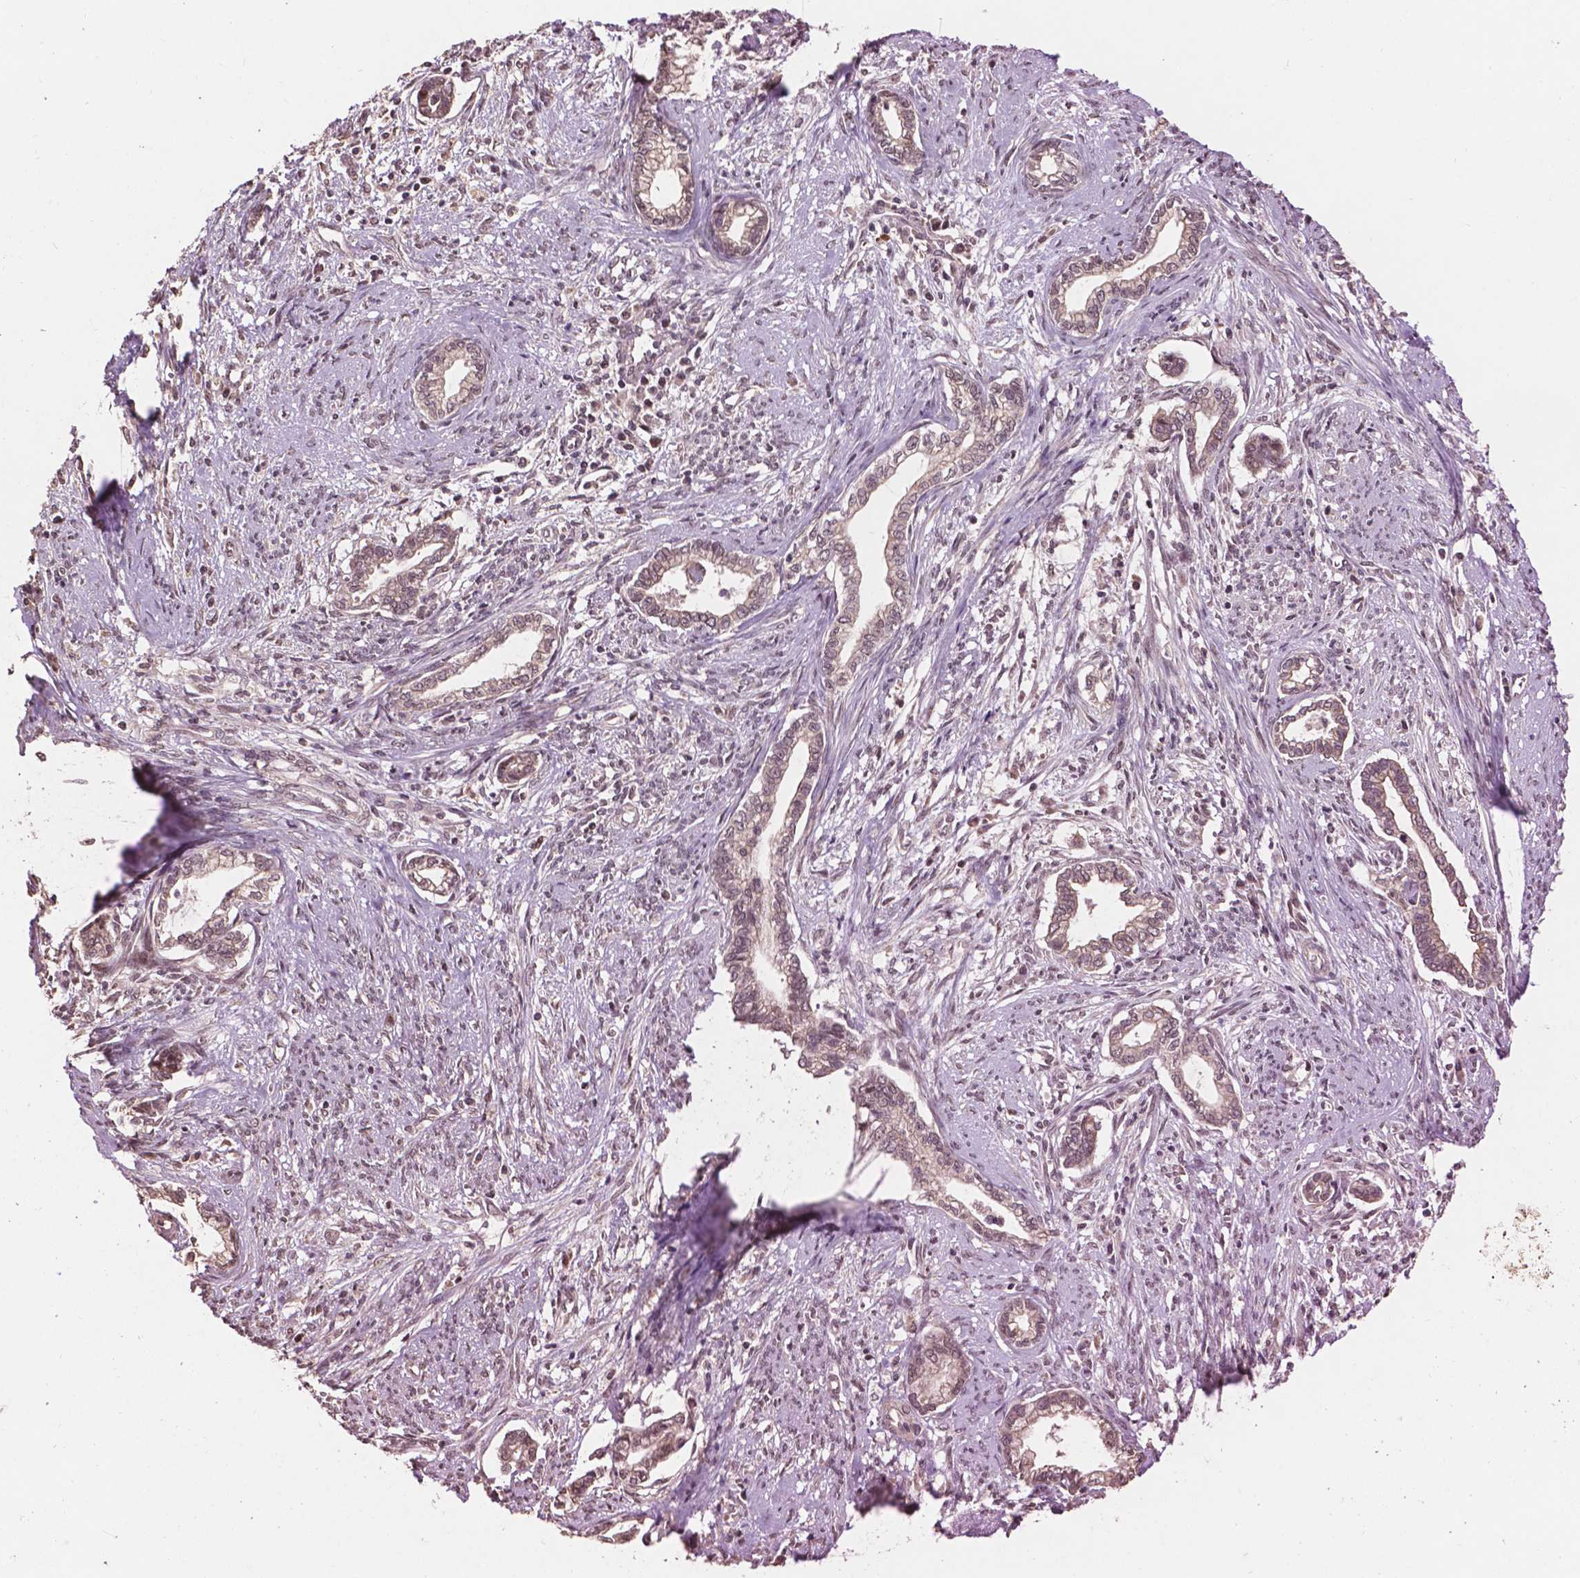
{"staining": {"intensity": "weak", "quantity": ">75%", "location": "cytoplasmic/membranous"}, "tissue": "cervical cancer", "cell_type": "Tumor cells", "image_type": "cancer", "snomed": [{"axis": "morphology", "description": "Adenocarcinoma, NOS"}, {"axis": "topography", "description": "Cervix"}], "caption": "Immunohistochemistry image of neoplastic tissue: cervical adenocarcinoma stained using immunohistochemistry demonstrates low levels of weak protein expression localized specifically in the cytoplasmic/membranous of tumor cells, appearing as a cytoplasmic/membranous brown color.", "gene": "GLRA2", "patient": {"sex": "female", "age": 62}}